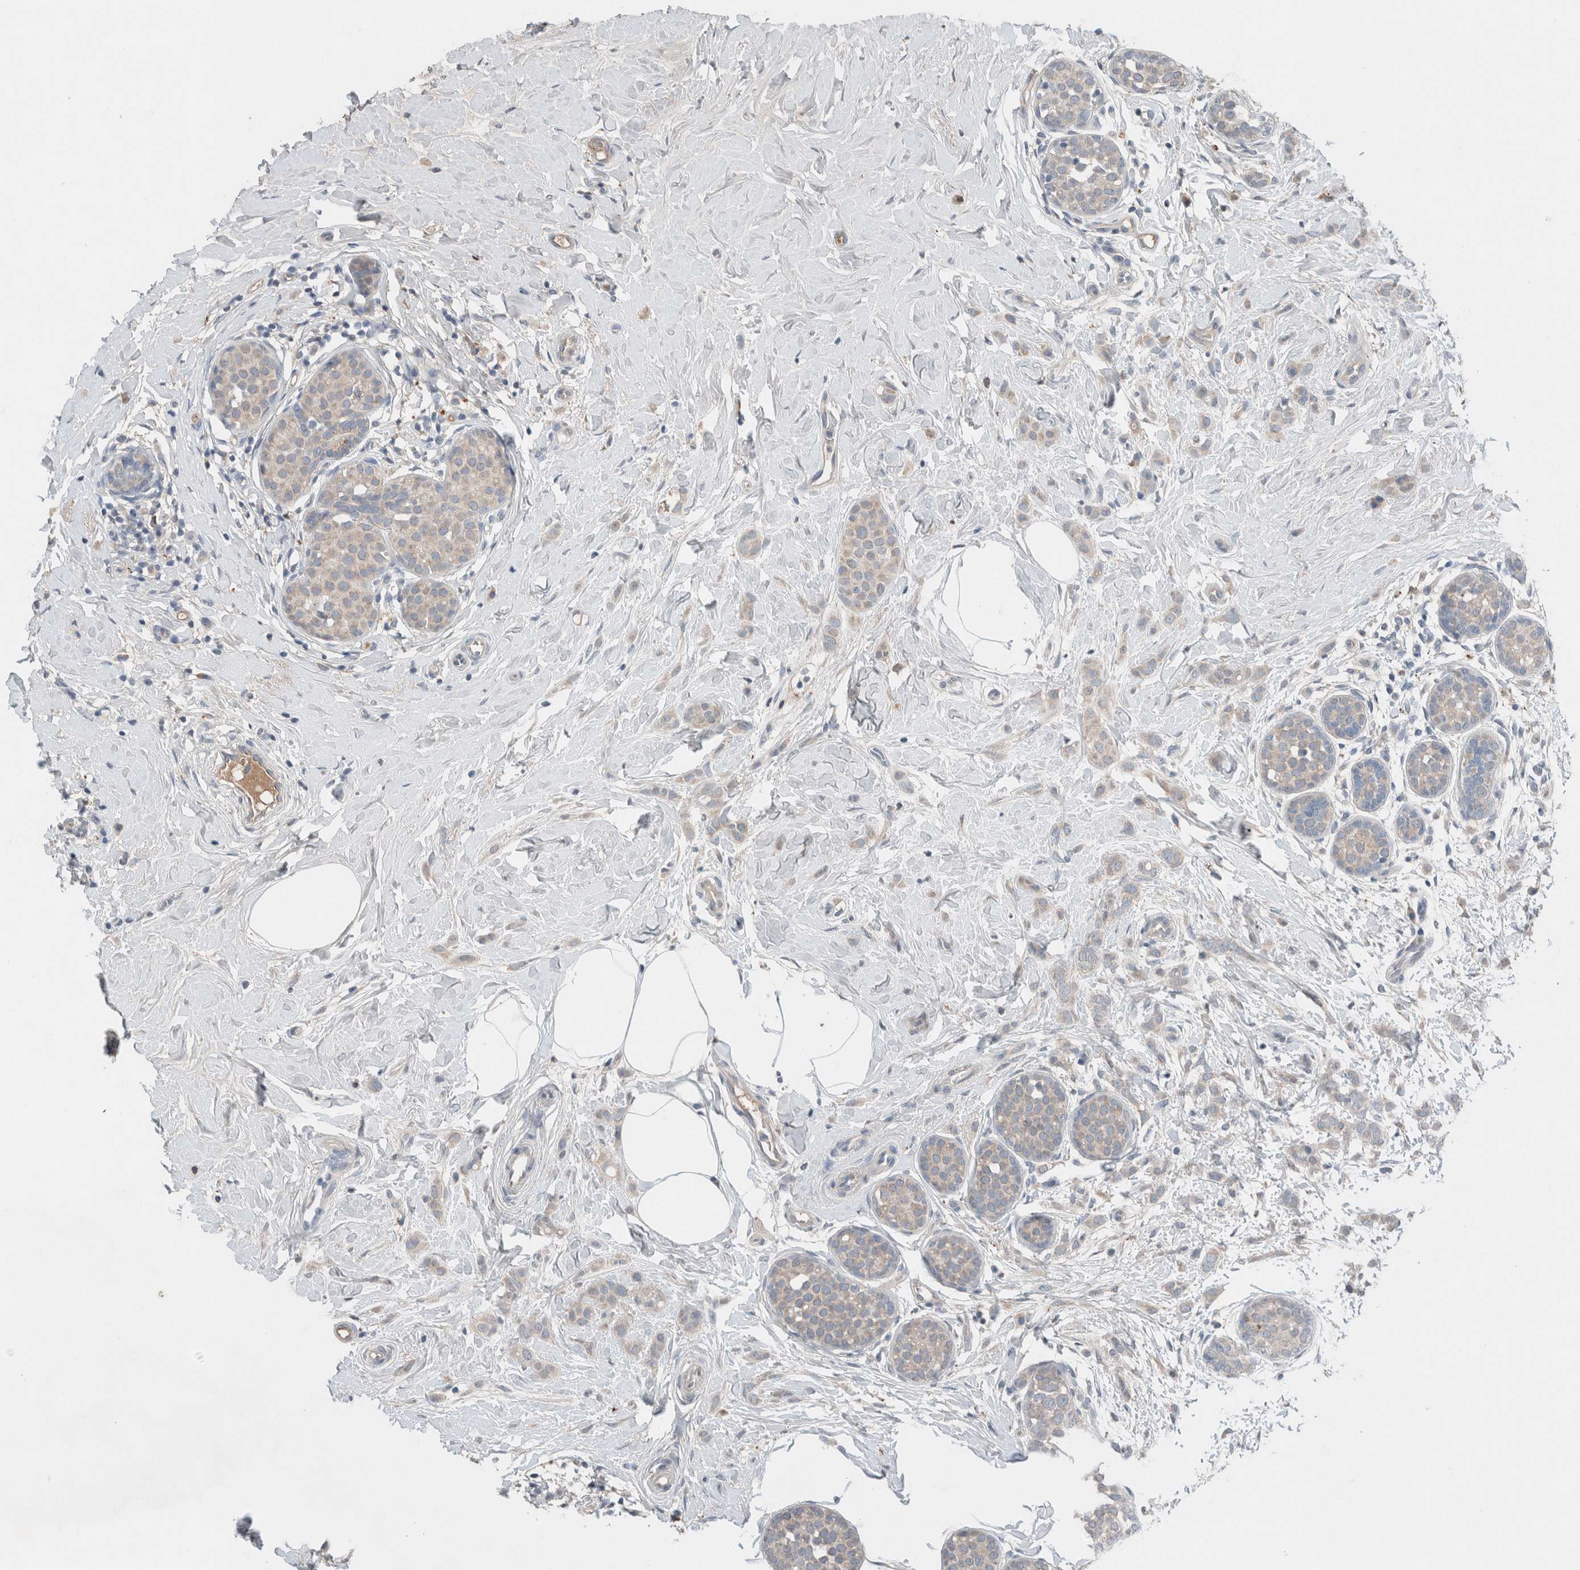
{"staining": {"intensity": "weak", "quantity": "<25%", "location": "cytoplasmic/membranous"}, "tissue": "breast cancer", "cell_type": "Tumor cells", "image_type": "cancer", "snomed": [{"axis": "morphology", "description": "Lobular carcinoma, in situ"}, {"axis": "morphology", "description": "Lobular carcinoma"}, {"axis": "topography", "description": "Breast"}], "caption": "Breast lobular carcinoma stained for a protein using immunohistochemistry exhibits no positivity tumor cells.", "gene": "UGCG", "patient": {"sex": "female", "age": 41}}